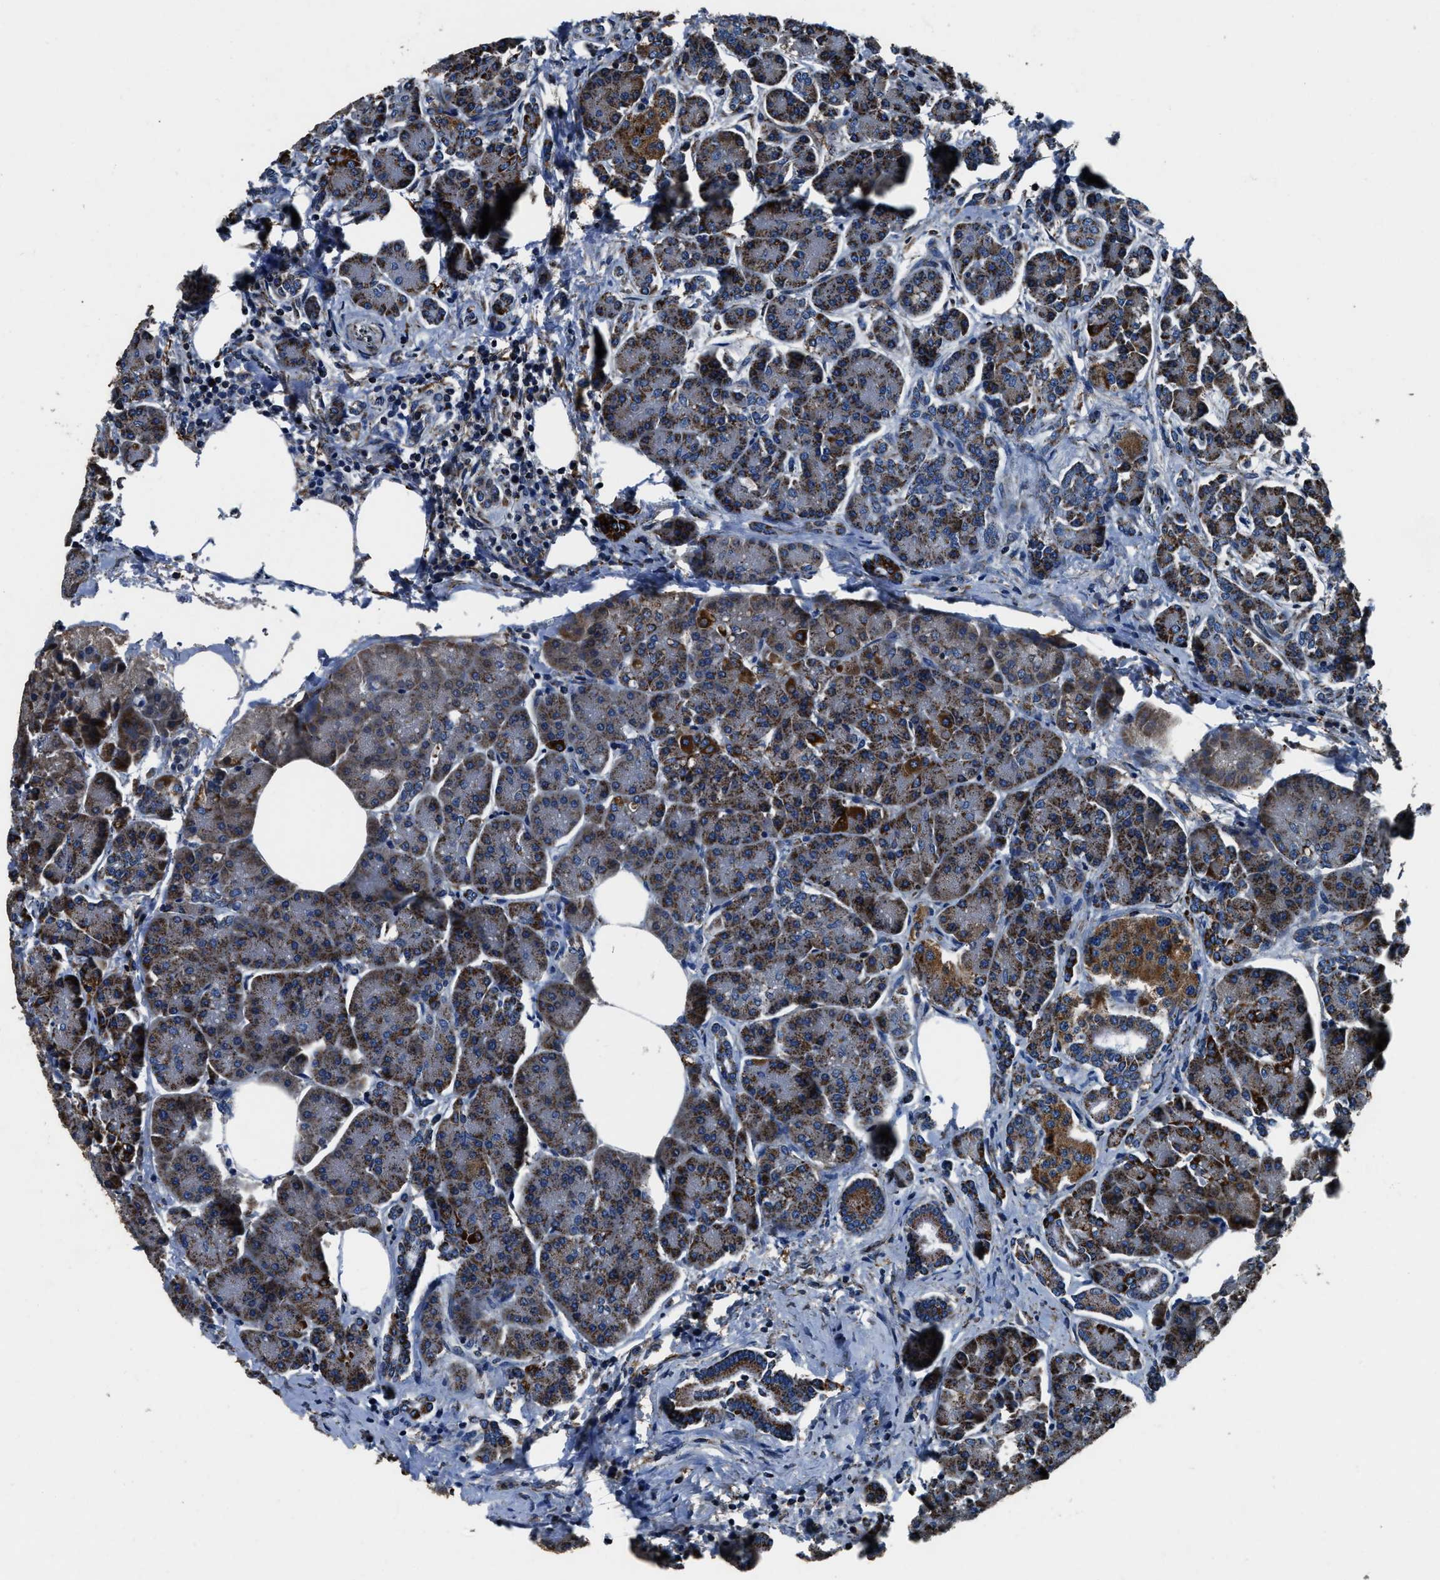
{"staining": {"intensity": "moderate", "quantity": "25%-75%", "location": "cytoplasmic/membranous"}, "tissue": "pancreas", "cell_type": "Exocrine glandular cells", "image_type": "normal", "snomed": [{"axis": "morphology", "description": "Normal tissue, NOS"}, {"axis": "topography", "description": "Pancreas"}], "caption": "Protein expression analysis of normal human pancreas reveals moderate cytoplasmic/membranous staining in approximately 25%-75% of exocrine glandular cells. (DAB IHC with brightfield microscopy, high magnification).", "gene": "OGDH", "patient": {"sex": "female", "age": 70}}